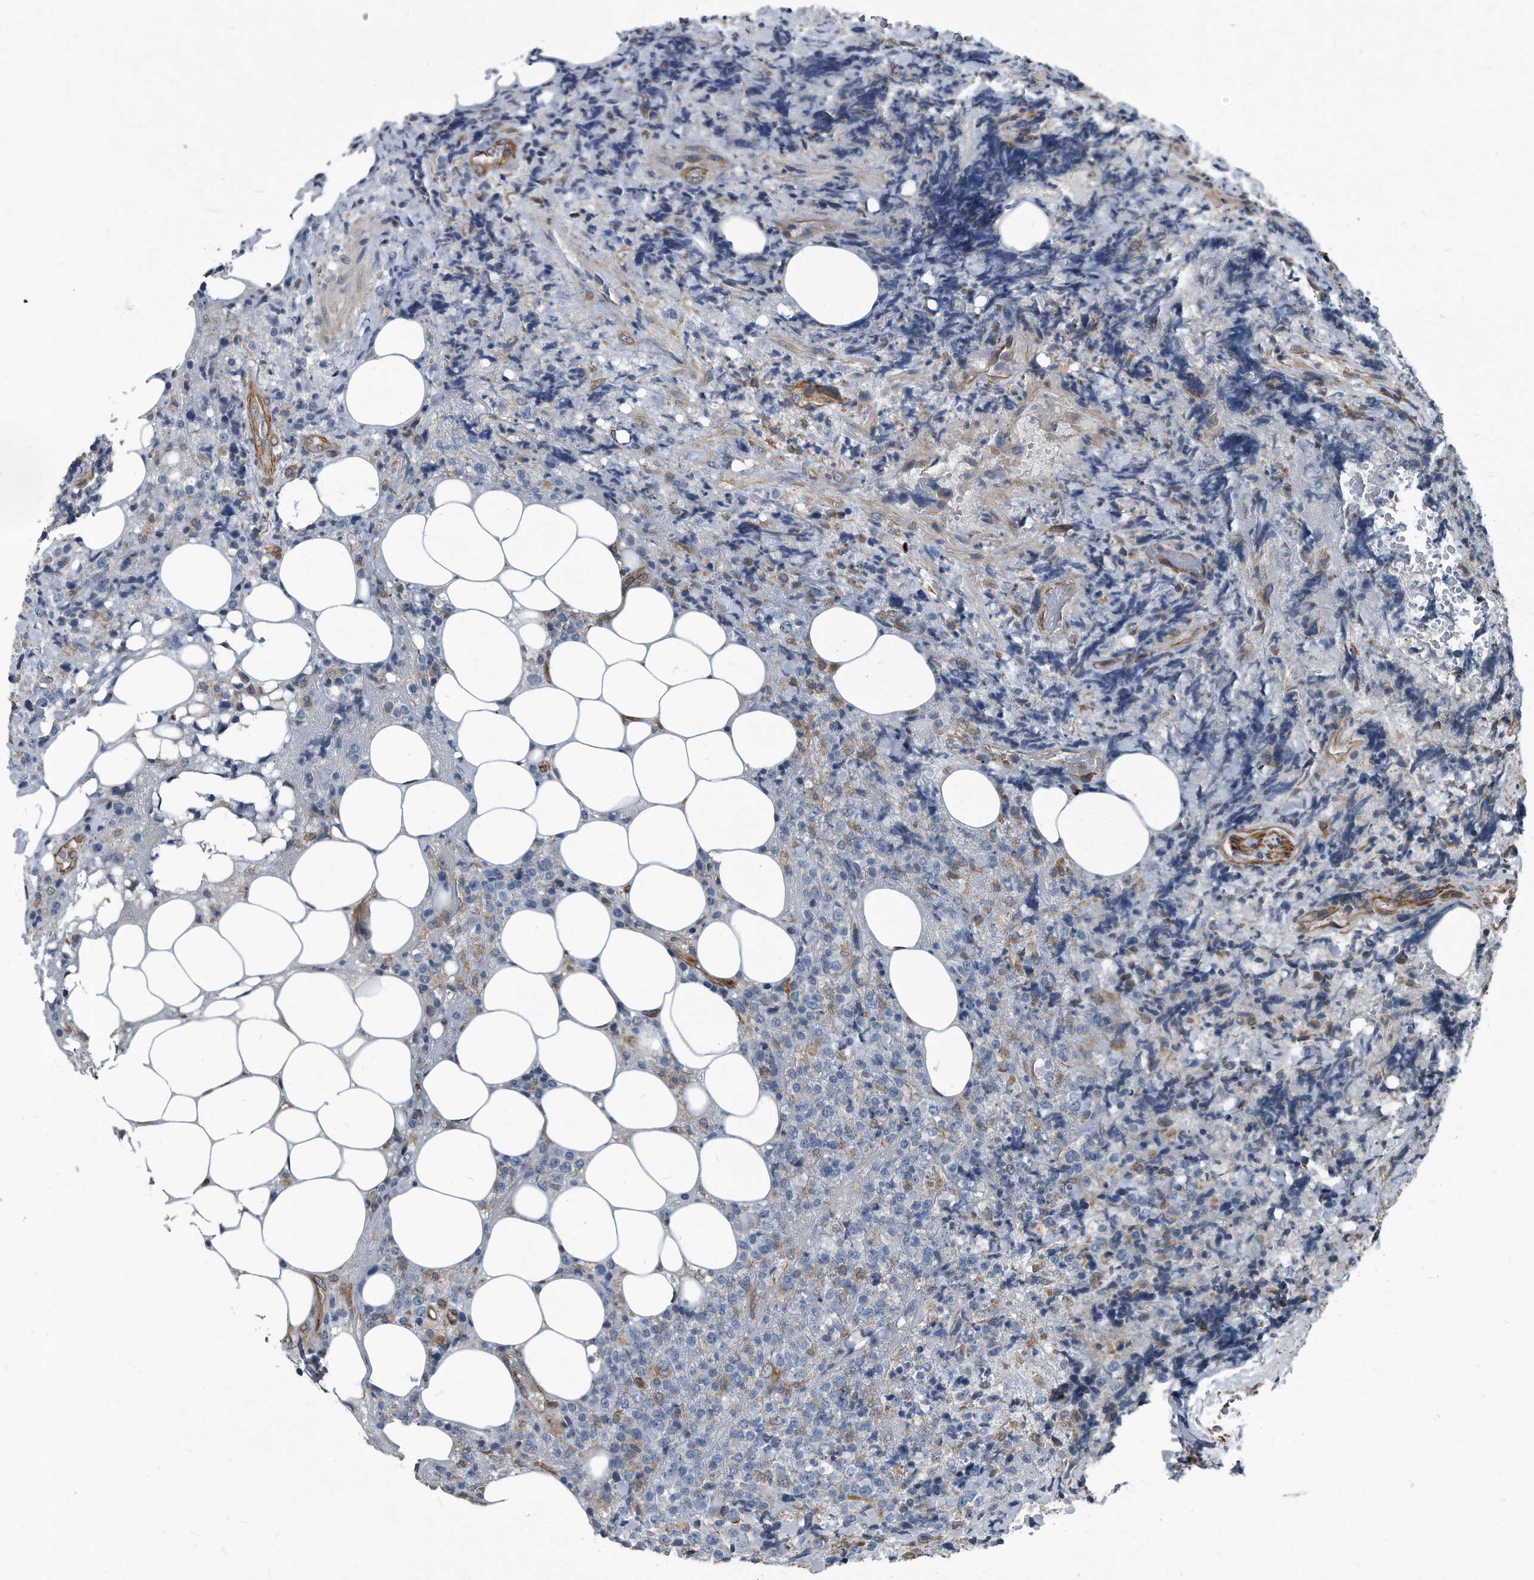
{"staining": {"intensity": "negative", "quantity": "none", "location": "none"}, "tissue": "lymphoma", "cell_type": "Tumor cells", "image_type": "cancer", "snomed": [{"axis": "morphology", "description": "Malignant lymphoma, non-Hodgkin's type, High grade"}, {"axis": "topography", "description": "Lymph node"}], "caption": "This is a photomicrograph of IHC staining of high-grade malignant lymphoma, non-Hodgkin's type, which shows no positivity in tumor cells.", "gene": "PLEC", "patient": {"sex": "male", "age": 13}}